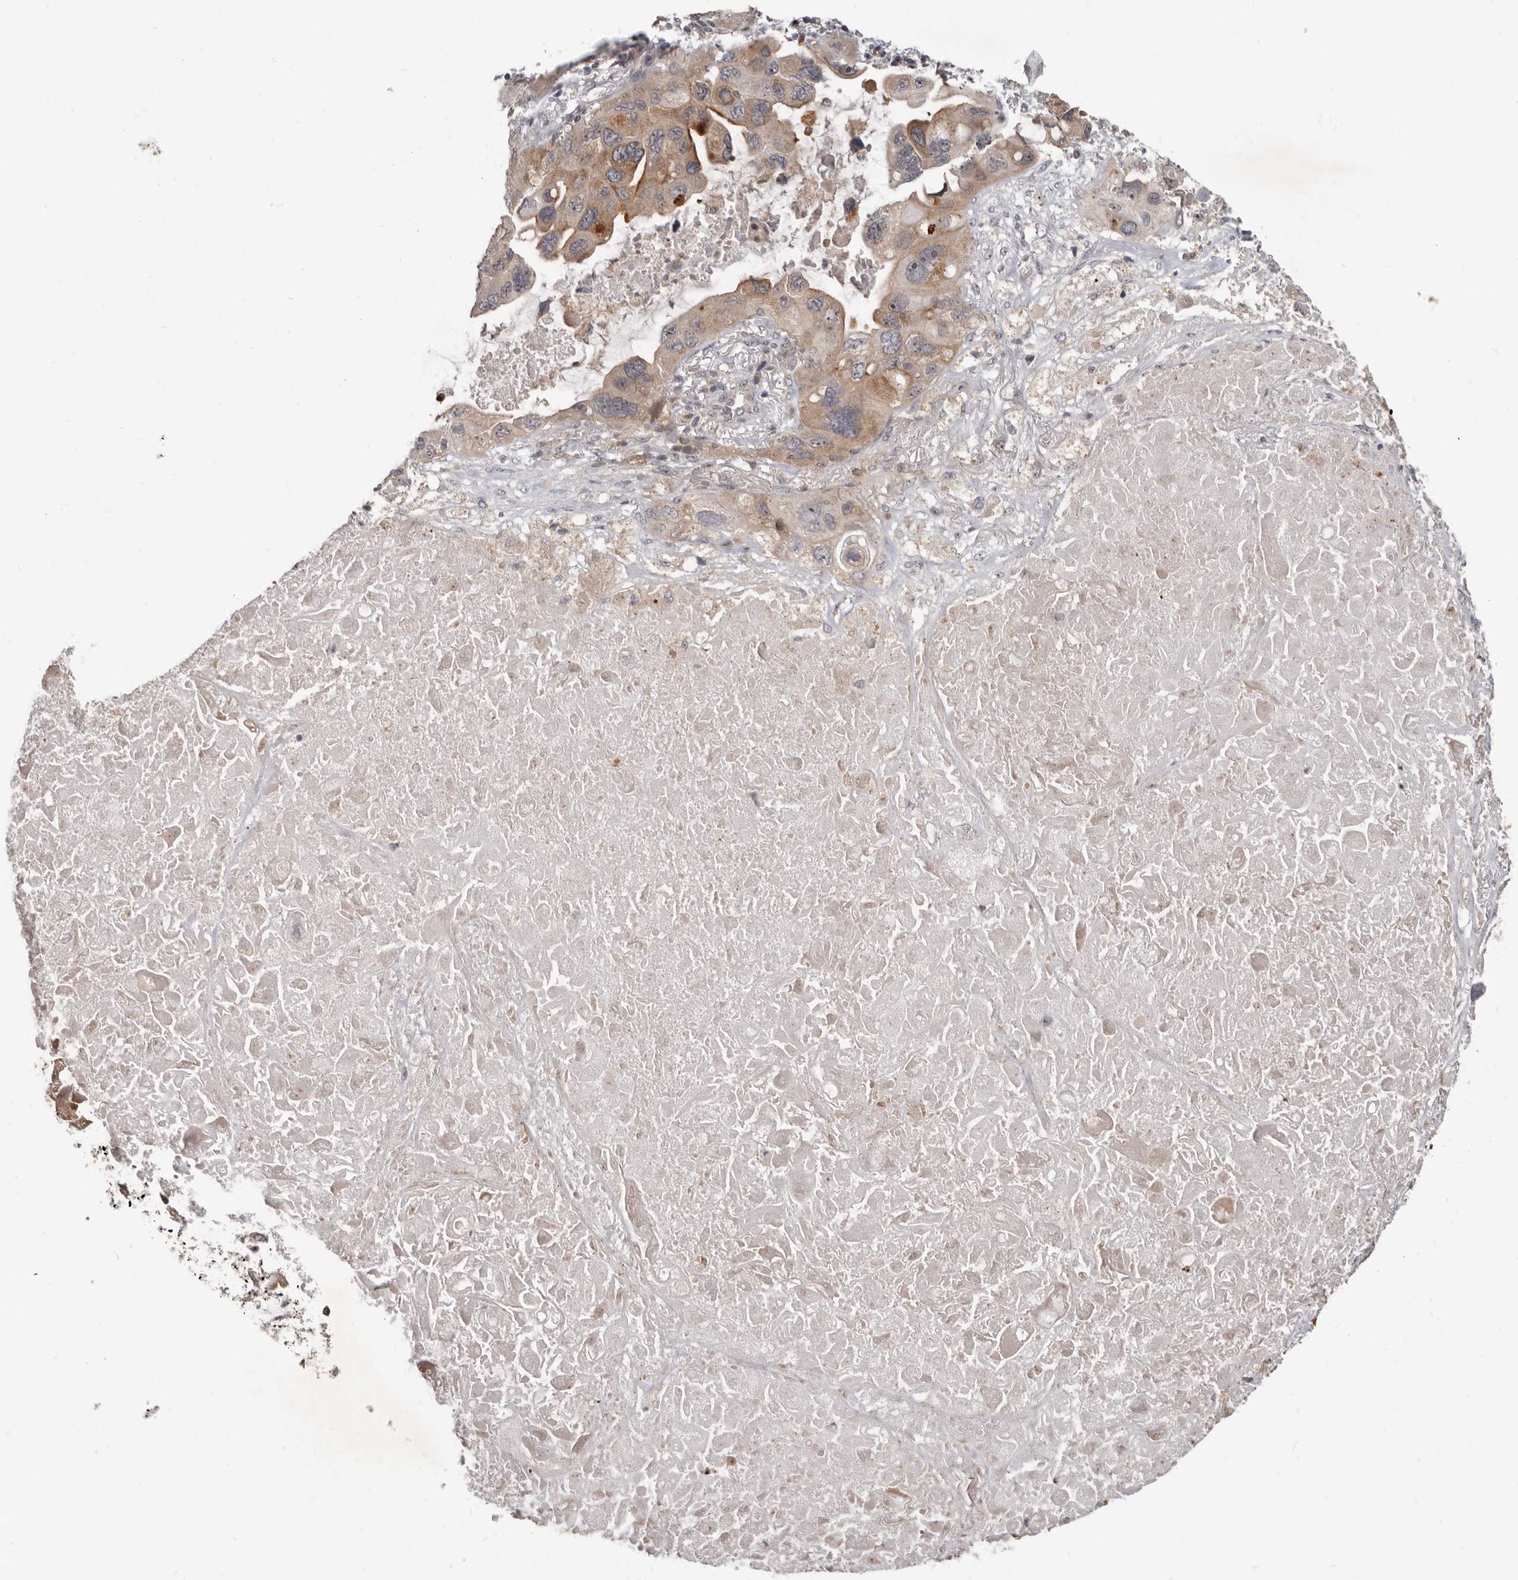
{"staining": {"intensity": "moderate", "quantity": ">75%", "location": "cytoplasmic/membranous"}, "tissue": "lung cancer", "cell_type": "Tumor cells", "image_type": "cancer", "snomed": [{"axis": "morphology", "description": "Squamous cell carcinoma, NOS"}, {"axis": "topography", "description": "Lung"}], "caption": "Immunohistochemical staining of human lung cancer (squamous cell carcinoma) displays medium levels of moderate cytoplasmic/membranous protein expression in about >75% of tumor cells.", "gene": "BAD", "patient": {"sex": "female", "age": 73}}